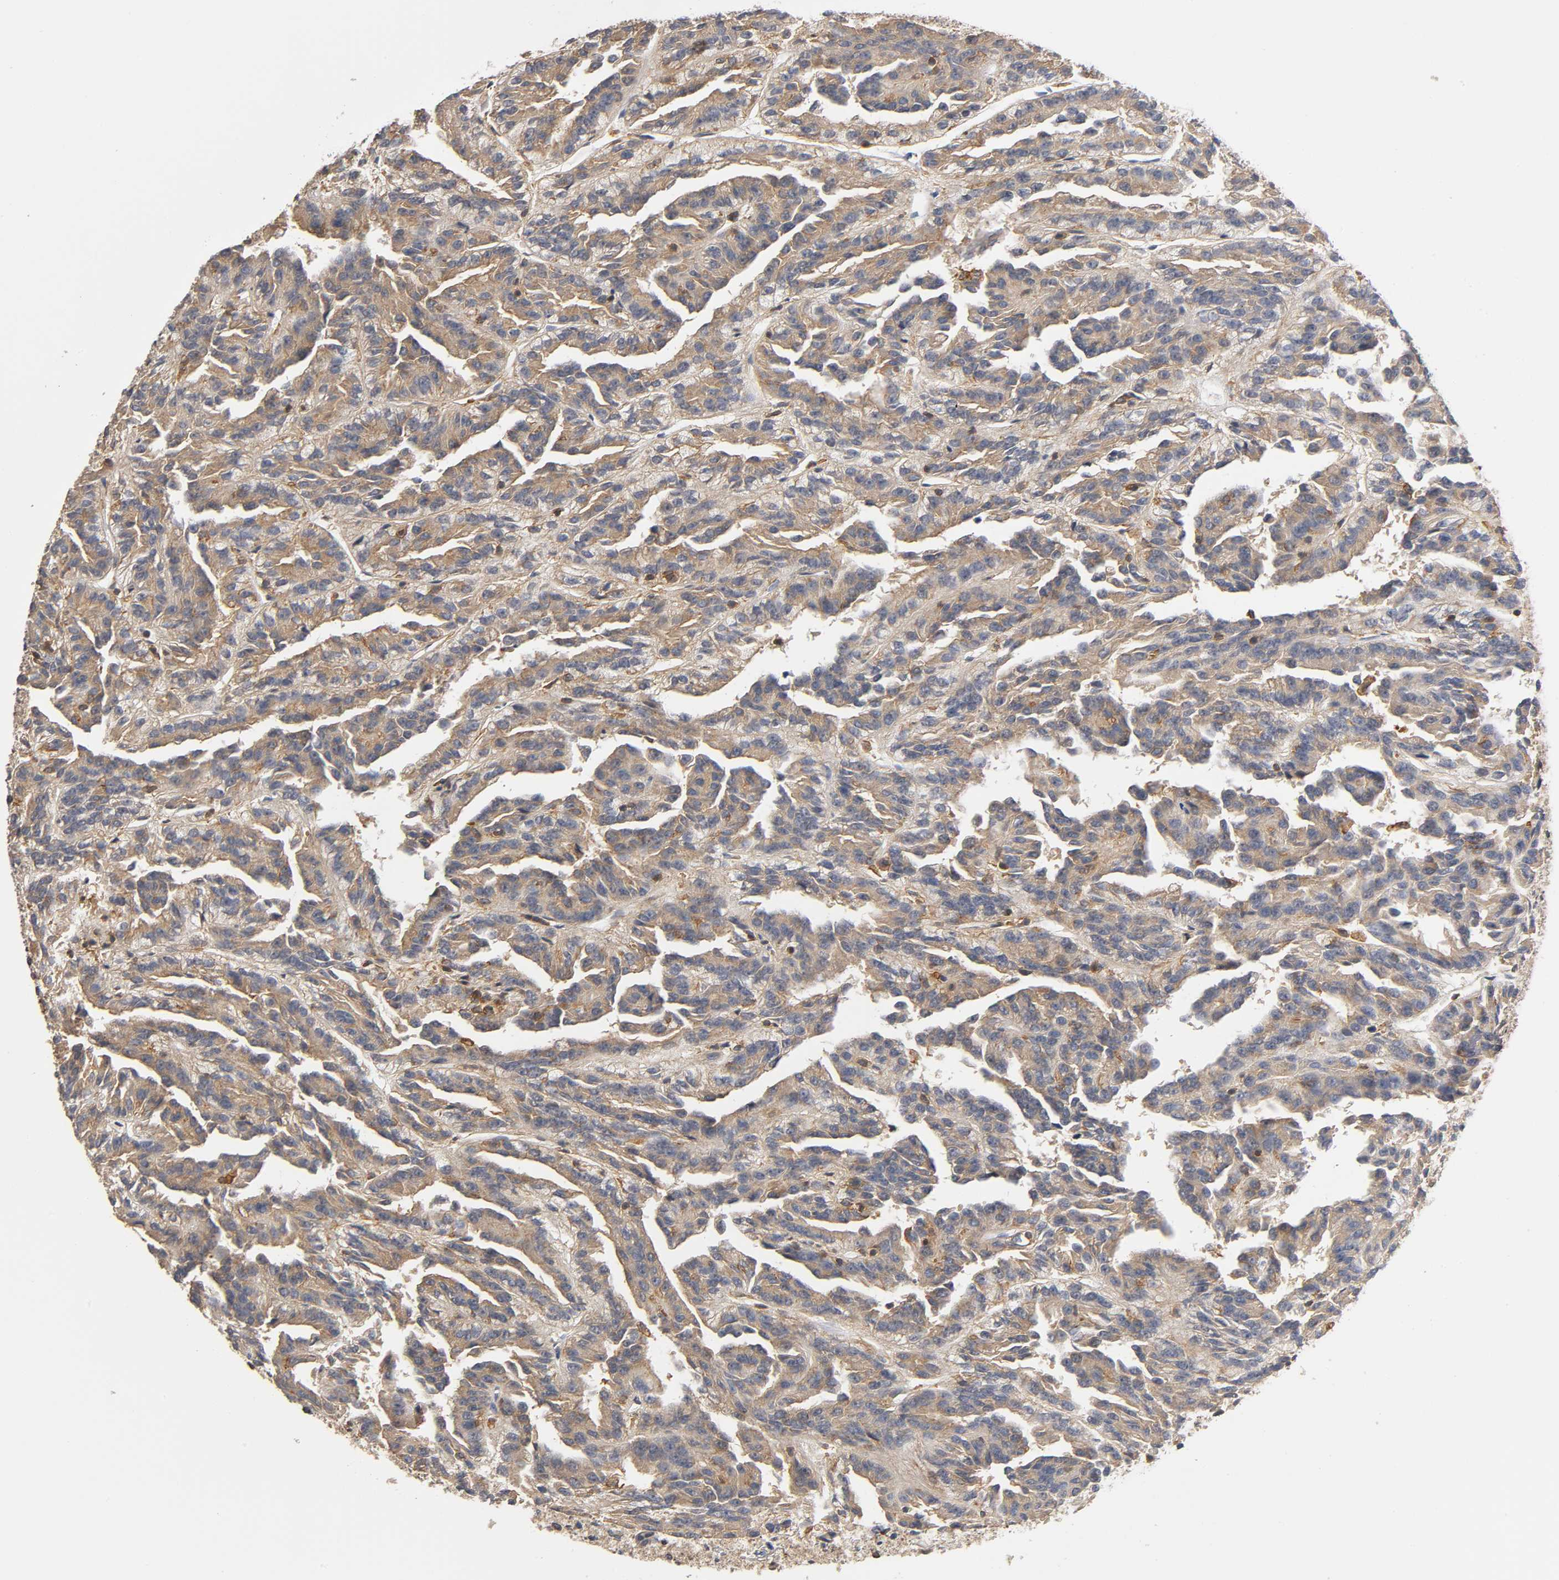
{"staining": {"intensity": "moderate", "quantity": ">75%", "location": "cytoplasmic/membranous"}, "tissue": "renal cancer", "cell_type": "Tumor cells", "image_type": "cancer", "snomed": [{"axis": "morphology", "description": "Adenocarcinoma, NOS"}, {"axis": "topography", "description": "Kidney"}], "caption": "This histopathology image shows adenocarcinoma (renal) stained with immunohistochemistry to label a protein in brown. The cytoplasmic/membranous of tumor cells show moderate positivity for the protein. Nuclei are counter-stained blue.", "gene": "ACTR2", "patient": {"sex": "male", "age": 46}}